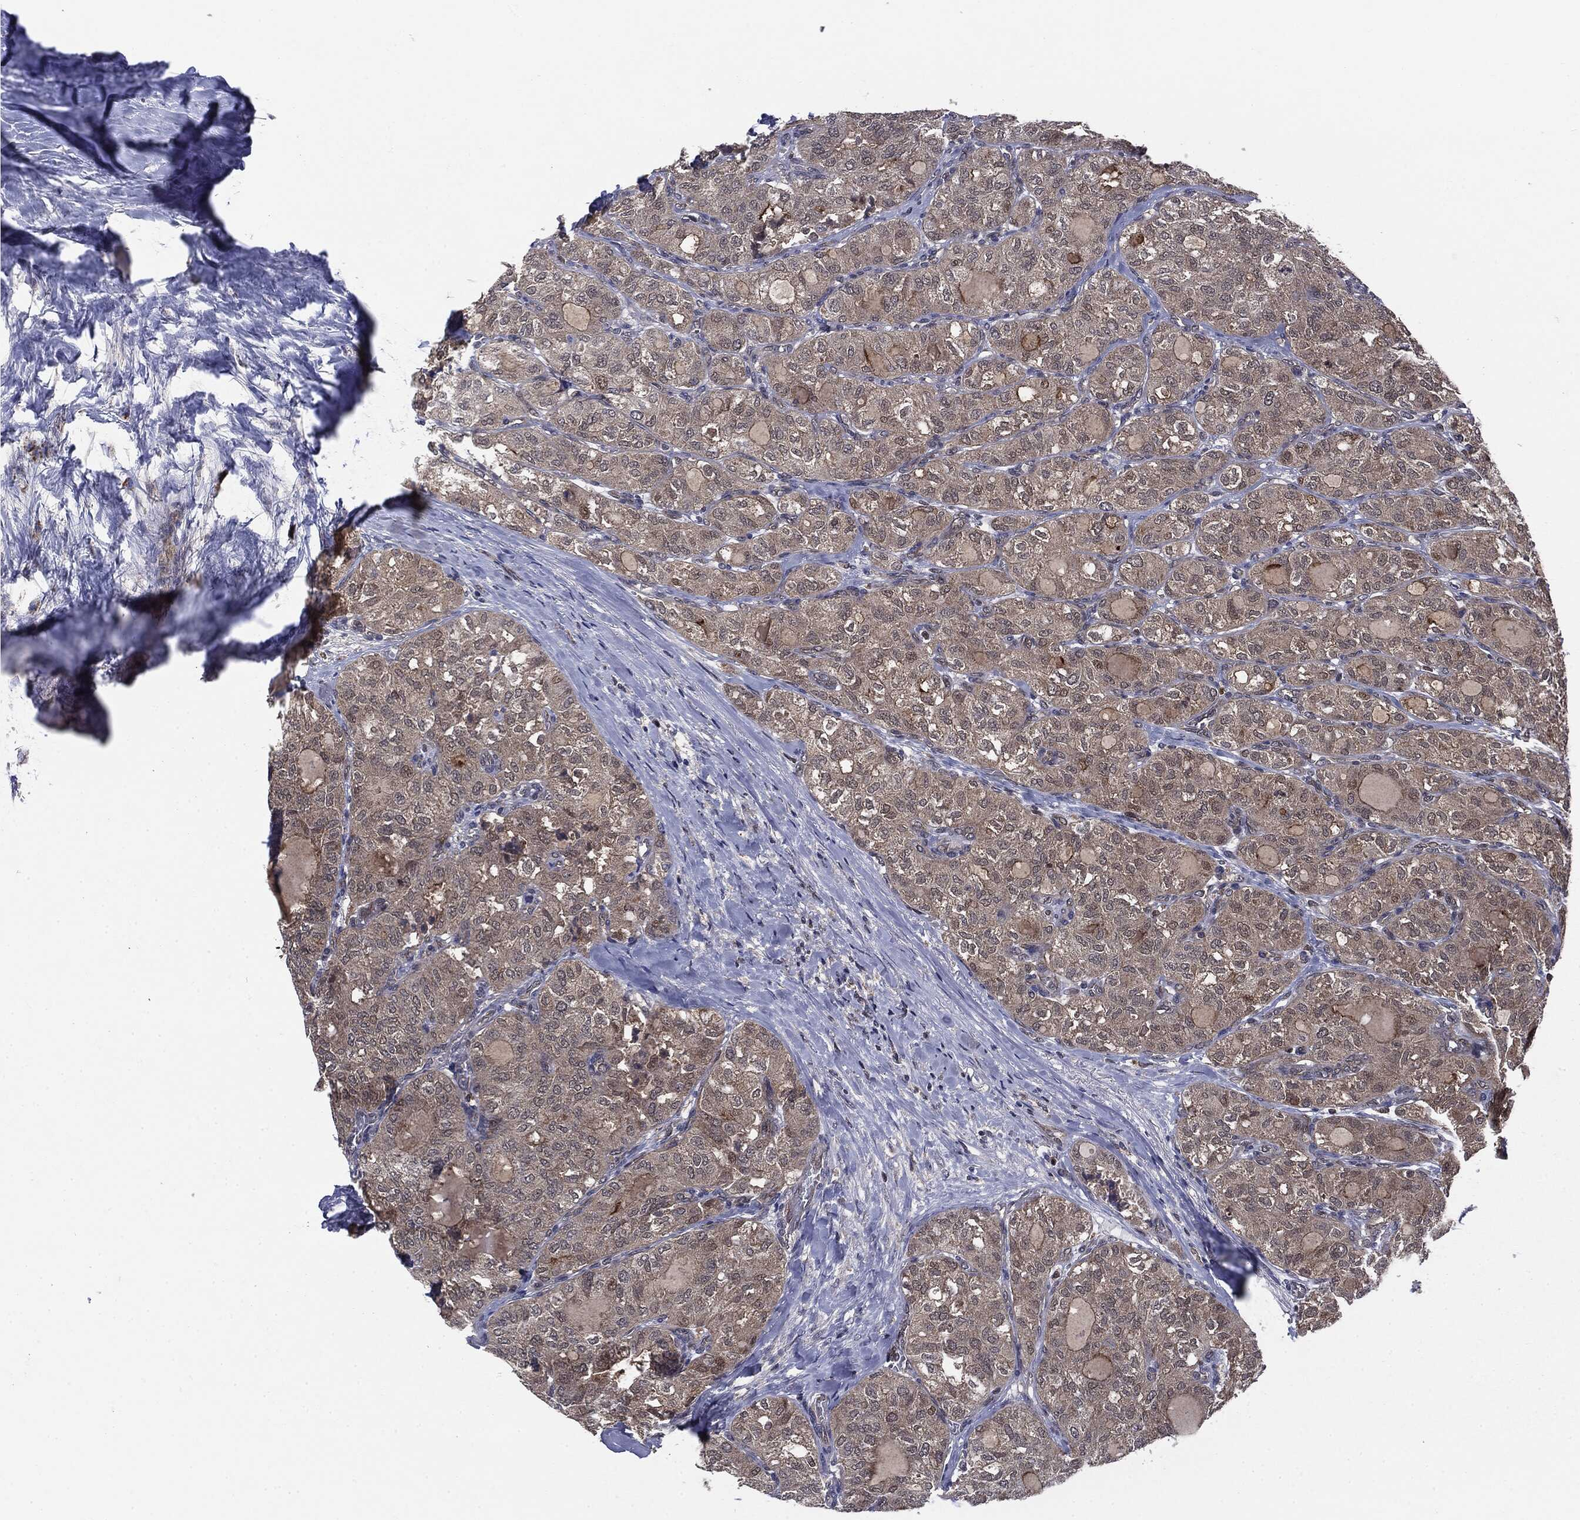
{"staining": {"intensity": "negative", "quantity": "none", "location": "none"}, "tissue": "thyroid cancer", "cell_type": "Tumor cells", "image_type": "cancer", "snomed": [{"axis": "morphology", "description": "Follicular adenoma carcinoma, NOS"}, {"axis": "topography", "description": "Thyroid gland"}], "caption": "High magnification brightfield microscopy of thyroid cancer (follicular adenoma carcinoma) stained with DAB (3,3'-diaminobenzidine) (brown) and counterstained with hematoxylin (blue): tumor cells show no significant expression.", "gene": "PTPA", "patient": {"sex": "male", "age": 75}}